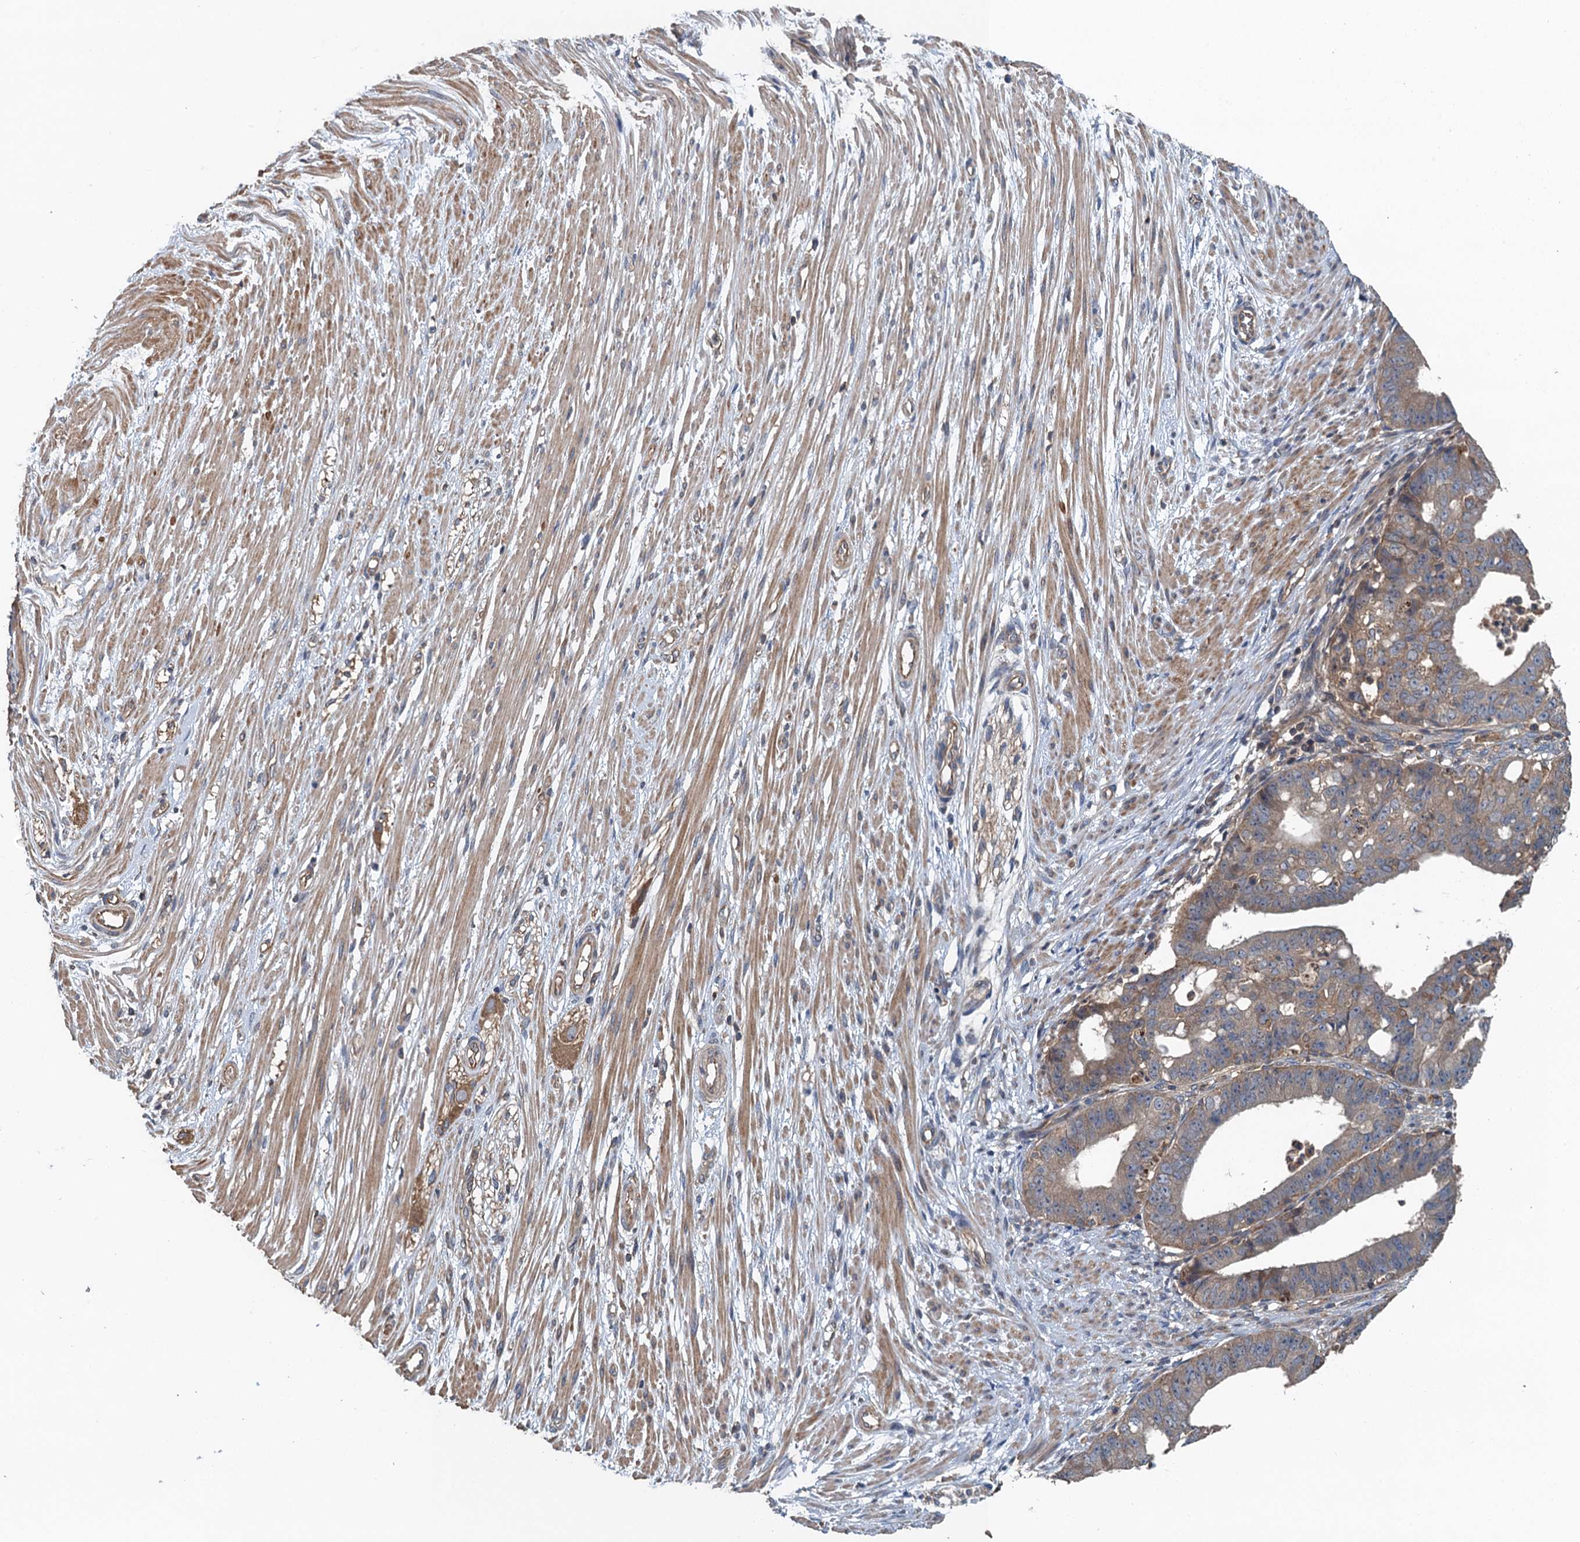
{"staining": {"intensity": "weak", "quantity": "25%-75%", "location": "cytoplasmic/membranous"}, "tissue": "ovarian cancer", "cell_type": "Tumor cells", "image_type": "cancer", "snomed": [{"axis": "morphology", "description": "Carcinoma, endometroid"}, {"axis": "topography", "description": "Appendix"}, {"axis": "topography", "description": "Ovary"}], "caption": "Protein expression analysis of human endometroid carcinoma (ovarian) reveals weak cytoplasmic/membranous expression in approximately 25%-75% of tumor cells.", "gene": "BORCS5", "patient": {"sex": "female", "age": 42}}